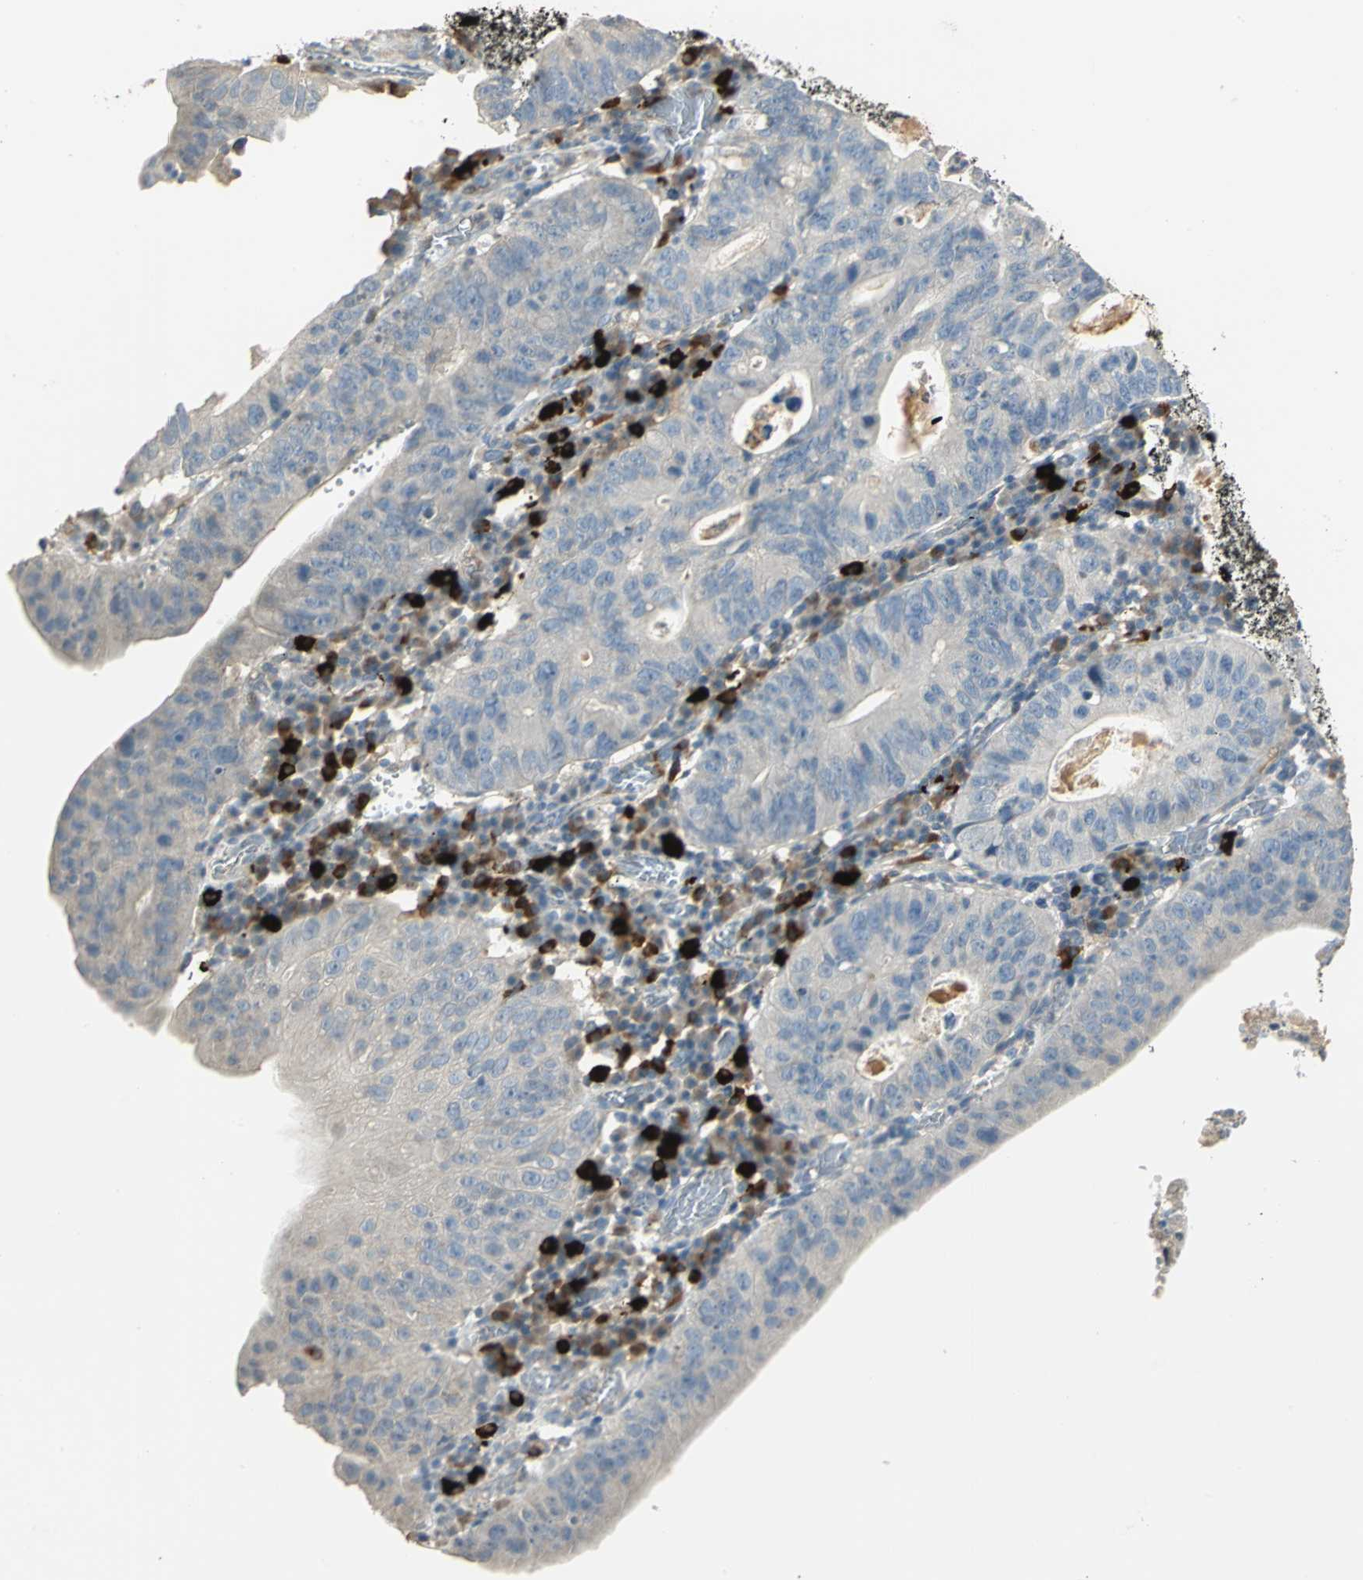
{"staining": {"intensity": "negative", "quantity": "none", "location": "none"}, "tissue": "stomach cancer", "cell_type": "Tumor cells", "image_type": "cancer", "snomed": [{"axis": "morphology", "description": "Adenocarcinoma, NOS"}, {"axis": "topography", "description": "Stomach"}], "caption": "Tumor cells show no significant positivity in adenocarcinoma (stomach).", "gene": "PROC", "patient": {"sex": "male", "age": 59}}